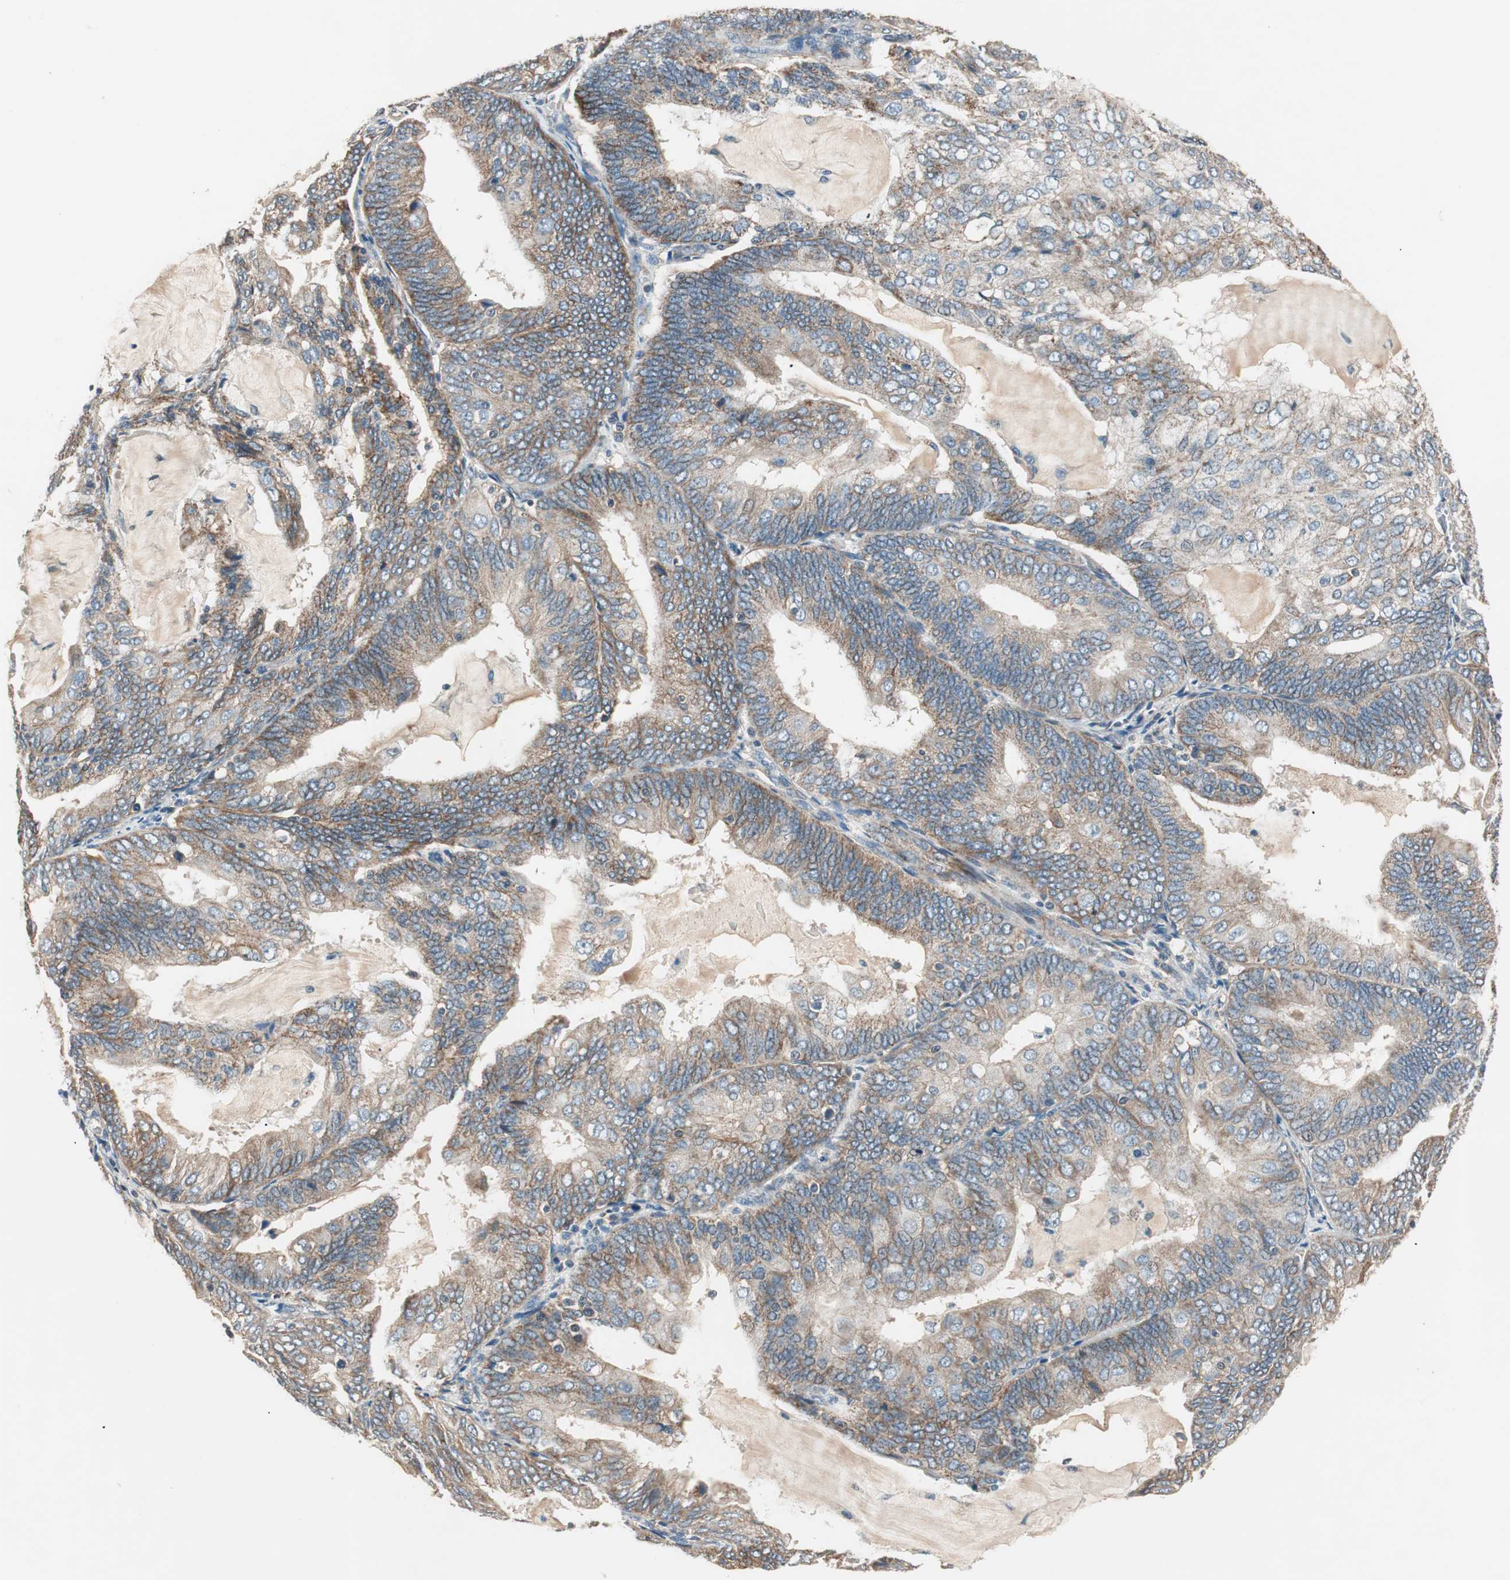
{"staining": {"intensity": "moderate", "quantity": ">75%", "location": "cytoplasmic/membranous"}, "tissue": "endometrial cancer", "cell_type": "Tumor cells", "image_type": "cancer", "snomed": [{"axis": "morphology", "description": "Adenocarcinoma, NOS"}, {"axis": "topography", "description": "Endometrium"}], "caption": "DAB (3,3'-diaminobenzidine) immunohistochemical staining of human adenocarcinoma (endometrial) exhibits moderate cytoplasmic/membranous protein positivity in approximately >75% of tumor cells.", "gene": "HPN", "patient": {"sex": "female", "age": 81}}